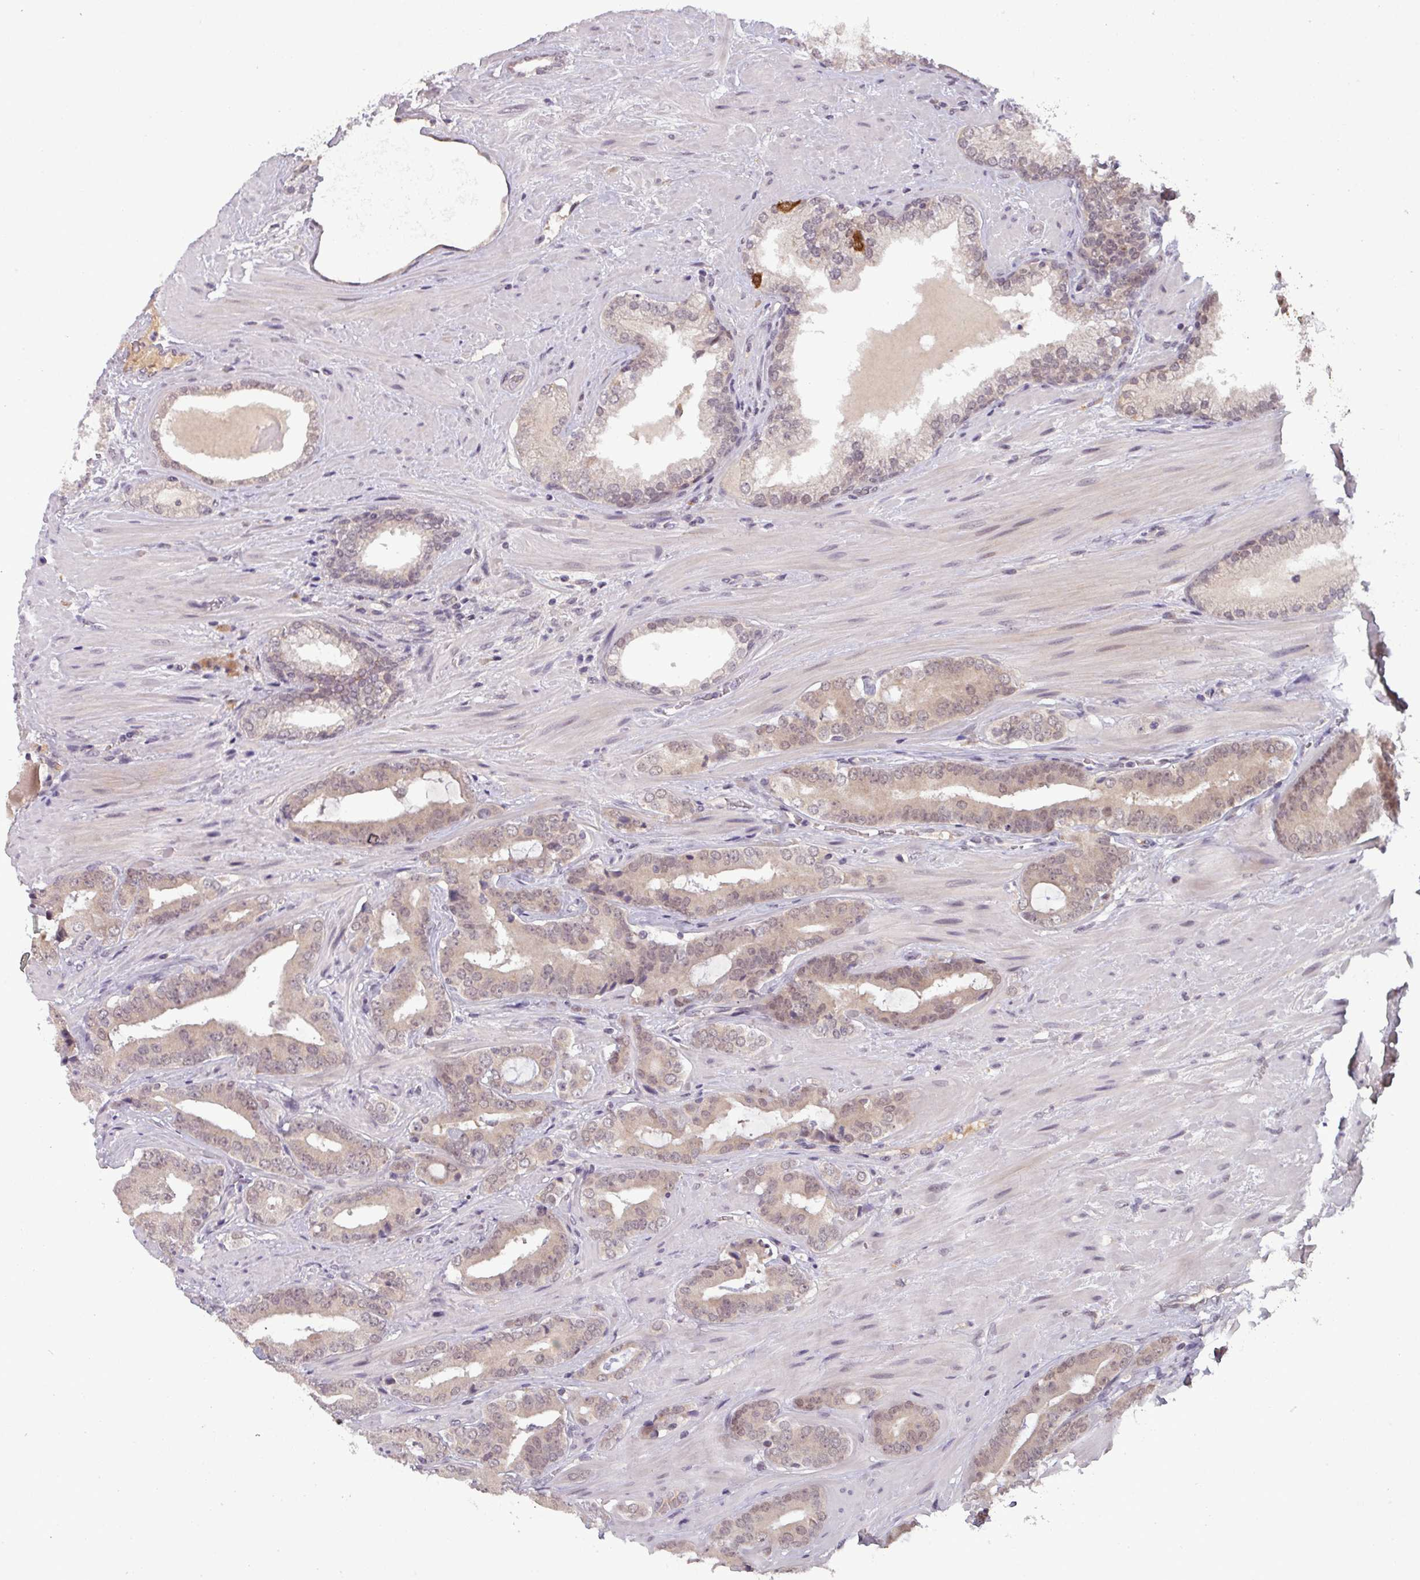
{"staining": {"intensity": "weak", "quantity": ">75%", "location": "cytoplasmic/membranous,nuclear"}, "tissue": "prostate cancer", "cell_type": "Tumor cells", "image_type": "cancer", "snomed": [{"axis": "morphology", "description": "Adenocarcinoma, Low grade"}, {"axis": "topography", "description": "Prostate"}], "caption": "Tumor cells exhibit low levels of weak cytoplasmic/membranous and nuclear staining in approximately >75% of cells in prostate low-grade adenocarcinoma.", "gene": "NOB1", "patient": {"sex": "male", "age": 61}}